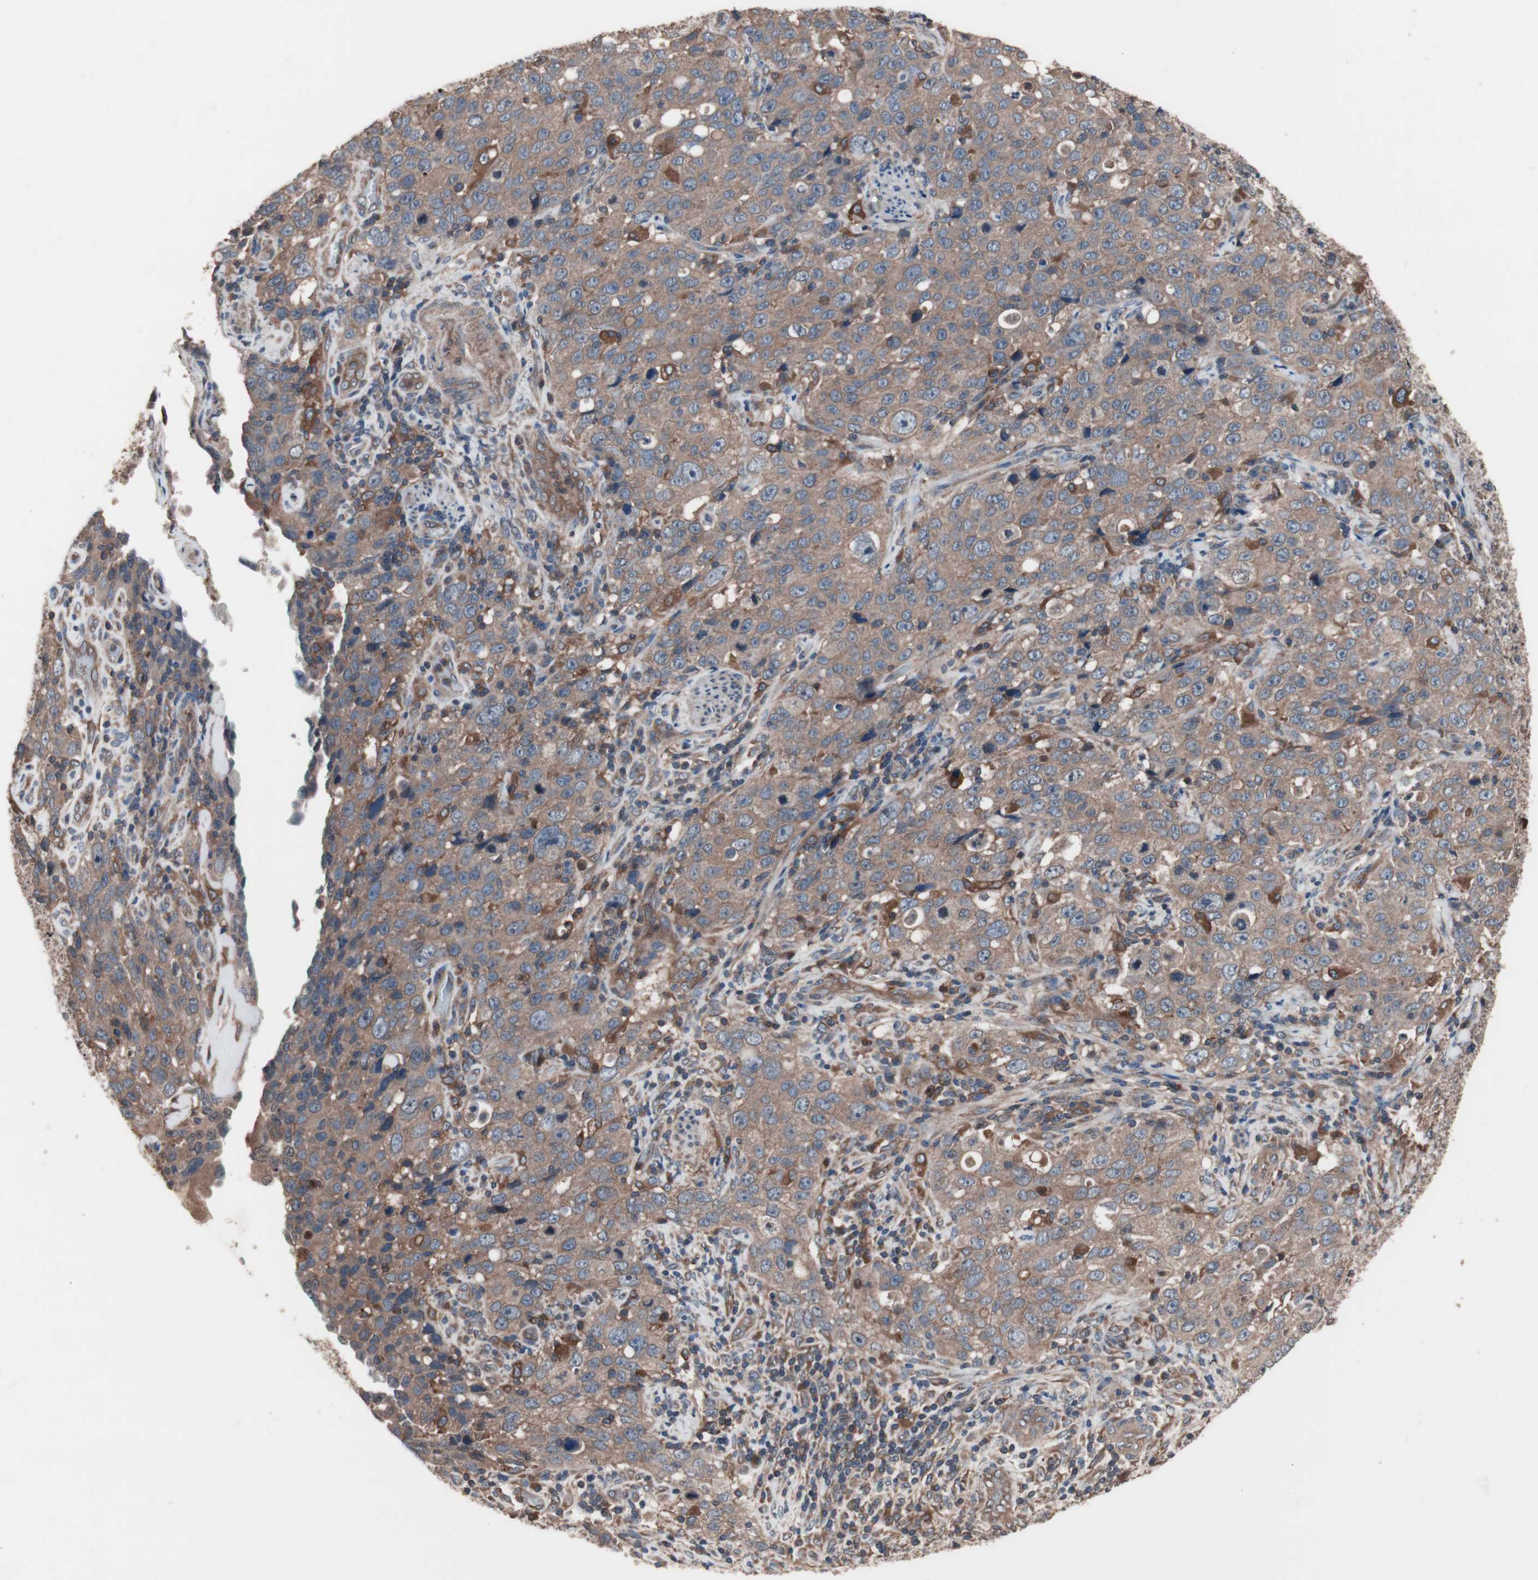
{"staining": {"intensity": "moderate", "quantity": ">75%", "location": "cytoplasmic/membranous"}, "tissue": "stomach cancer", "cell_type": "Tumor cells", "image_type": "cancer", "snomed": [{"axis": "morphology", "description": "Normal tissue, NOS"}, {"axis": "morphology", "description": "Adenocarcinoma, NOS"}, {"axis": "topography", "description": "Stomach"}], "caption": "Immunohistochemistry staining of stomach cancer (adenocarcinoma), which reveals medium levels of moderate cytoplasmic/membranous expression in approximately >75% of tumor cells indicating moderate cytoplasmic/membranous protein expression. The staining was performed using DAB (3,3'-diaminobenzidine) (brown) for protein detection and nuclei were counterstained in hematoxylin (blue).", "gene": "ATG7", "patient": {"sex": "male", "age": 48}}